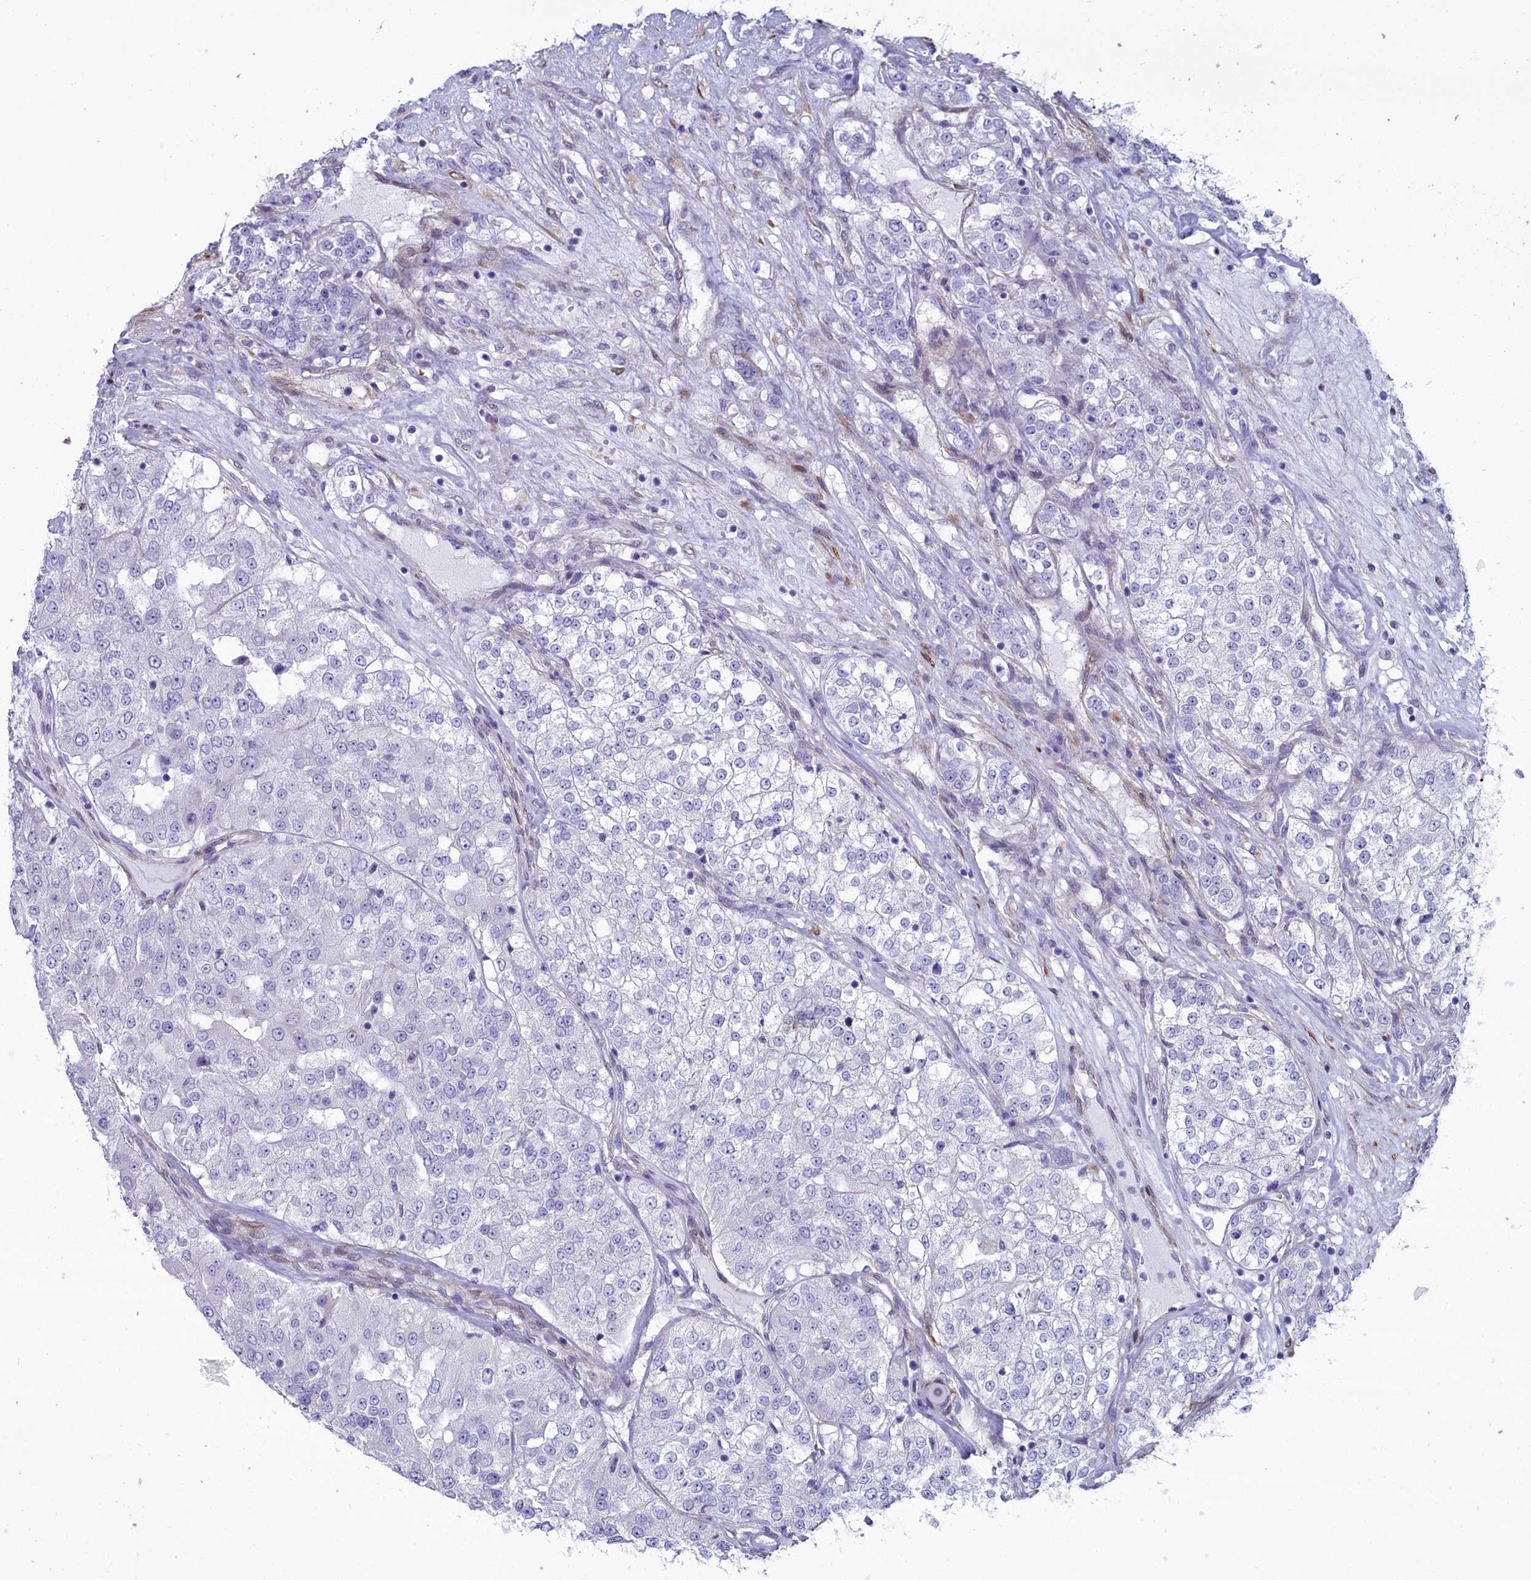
{"staining": {"intensity": "negative", "quantity": "none", "location": "none"}, "tissue": "renal cancer", "cell_type": "Tumor cells", "image_type": "cancer", "snomed": [{"axis": "morphology", "description": "Adenocarcinoma, NOS"}, {"axis": "topography", "description": "Kidney"}], "caption": "Immunohistochemistry micrograph of neoplastic tissue: human renal adenocarcinoma stained with DAB displays no significant protein staining in tumor cells.", "gene": "PPP1R14A", "patient": {"sex": "female", "age": 63}}